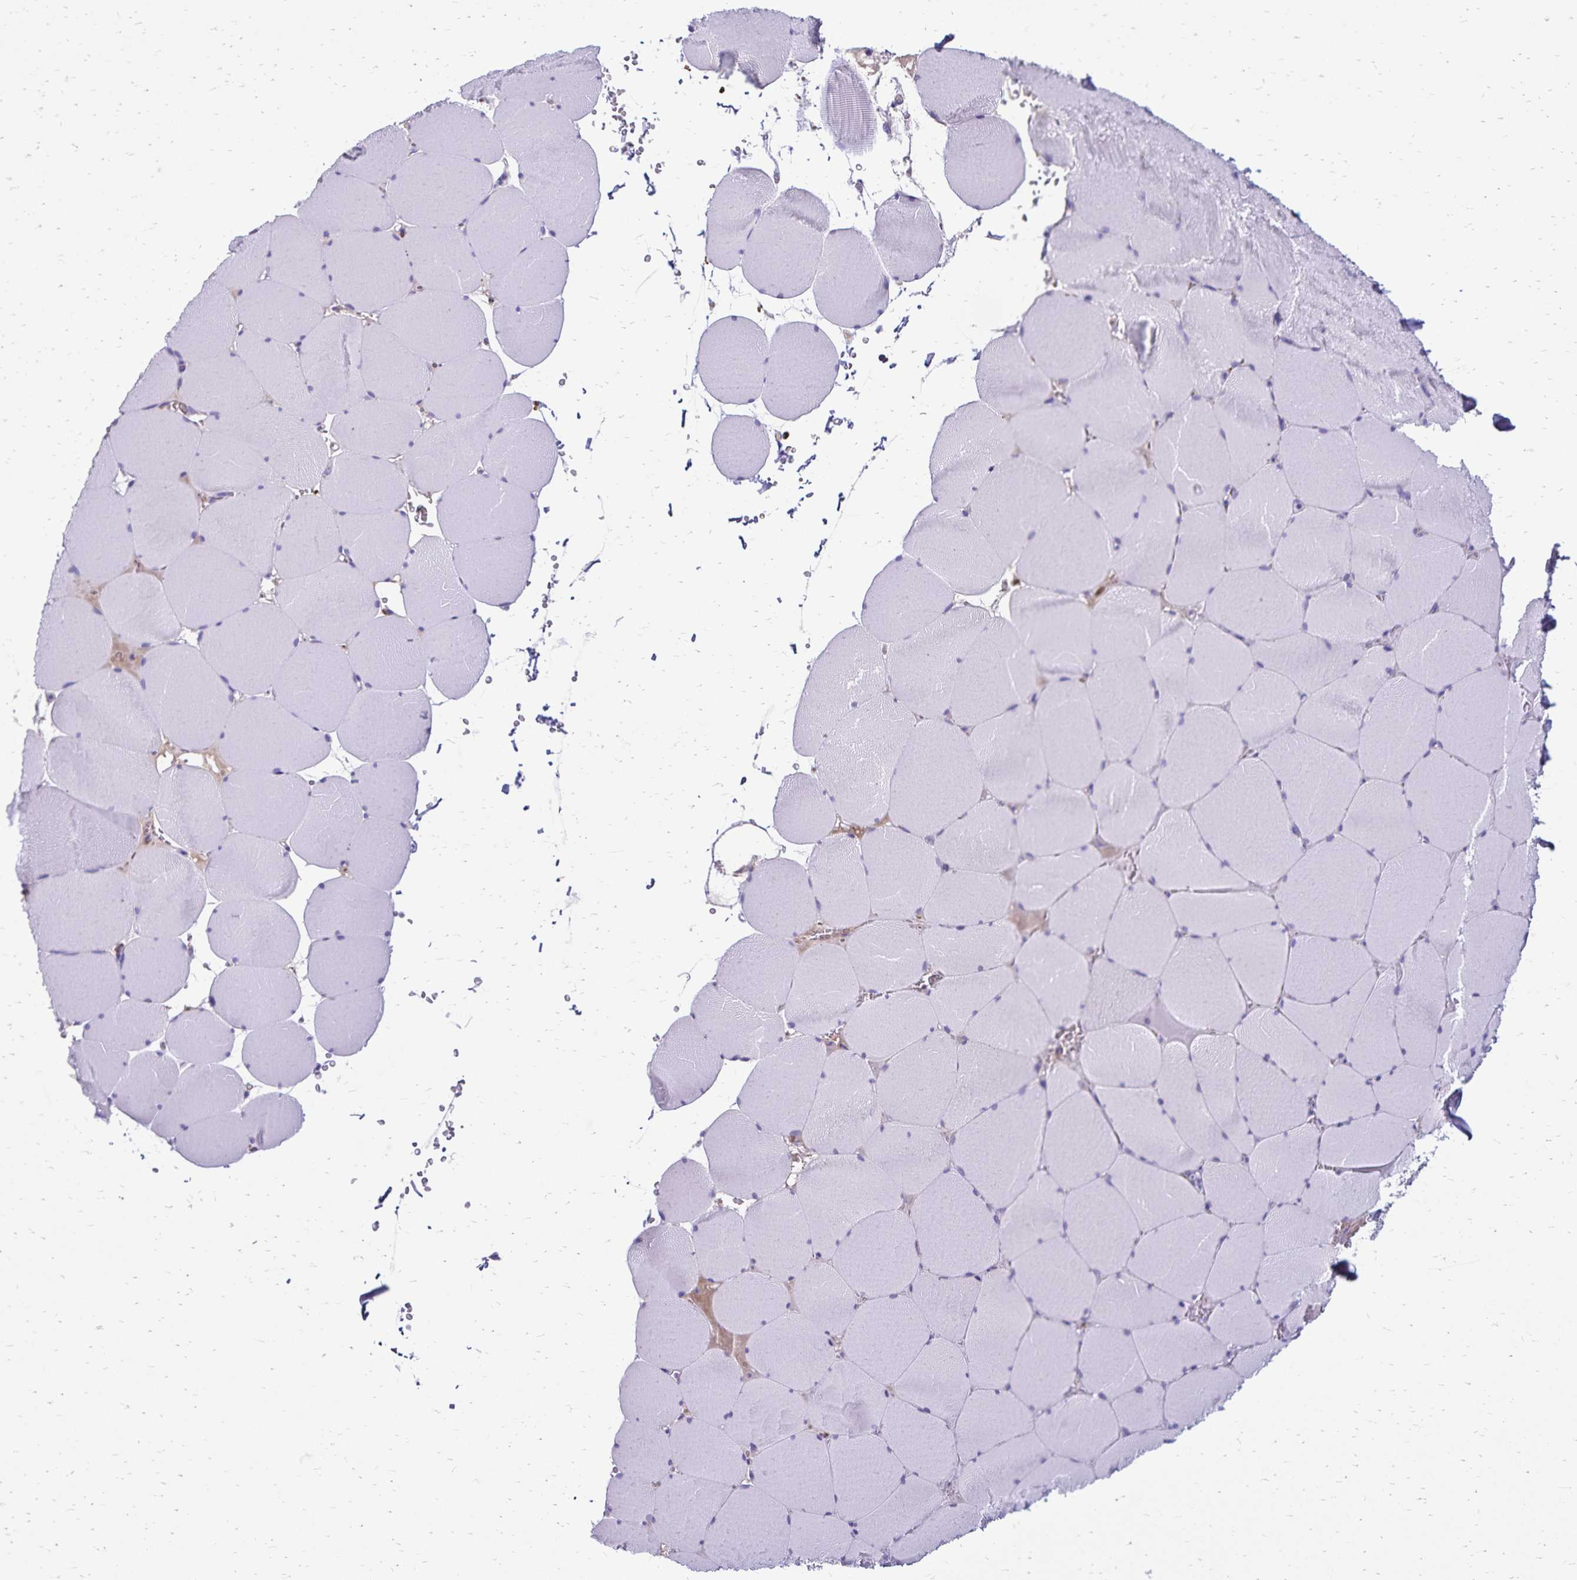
{"staining": {"intensity": "negative", "quantity": "none", "location": "none"}, "tissue": "skeletal muscle", "cell_type": "Myocytes", "image_type": "normal", "snomed": [{"axis": "morphology", "description": "Normal tissue, NOS"}, {"axis": "topography", "description": "Skeletal muscle"}, {"axis": "topography", "description": "Head-Neck"}], "caption": "Myocytes are negative for brown protein staining in normal skeletal muscle.", "gene": "CD27", "patient": {"sex": "male", "age": 66}}